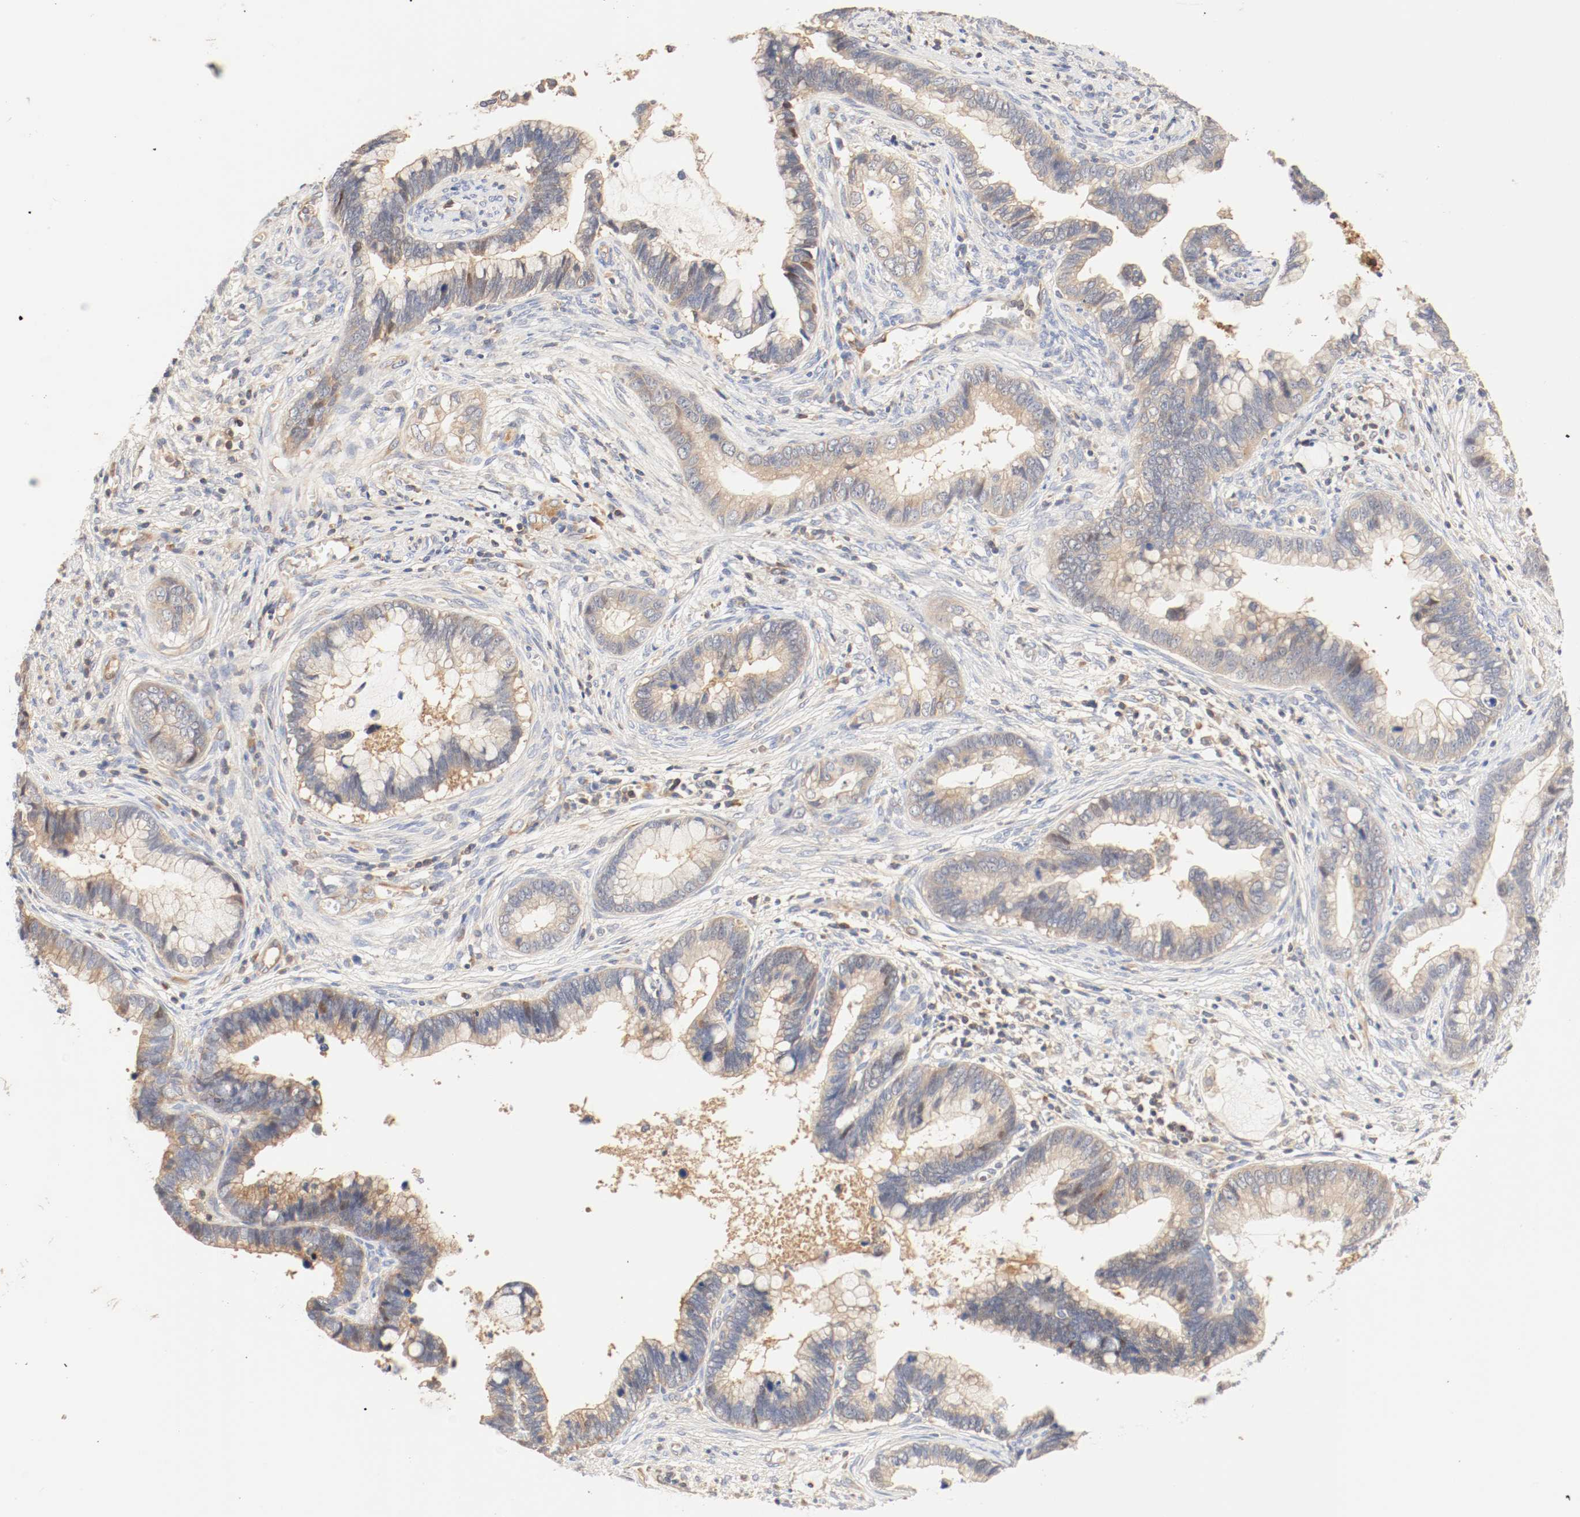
{"staining": {"intensity": "moderate", "quantity": ">75%", "location": "cytoplasmic/membranous"}, "tissue": "cervical cancer", "cell_type": "Tumor cells", "image_type": "cancer", "snomed": [{"axis": "morphology", "description": "Adenocarcinoma, NOS"}, {"axis": "topography", "description": "Cervix"}], "caption": "Immunohistochemical staining of human cervical cancer shows moderate cytoplasmic/membranous protein expression in approximately >75% of tumor cells. (Brightfield microscopy of DAB IHC at high magnification).", "gene": "GIT1", "patient": {"sex": "female", "age": 44}}